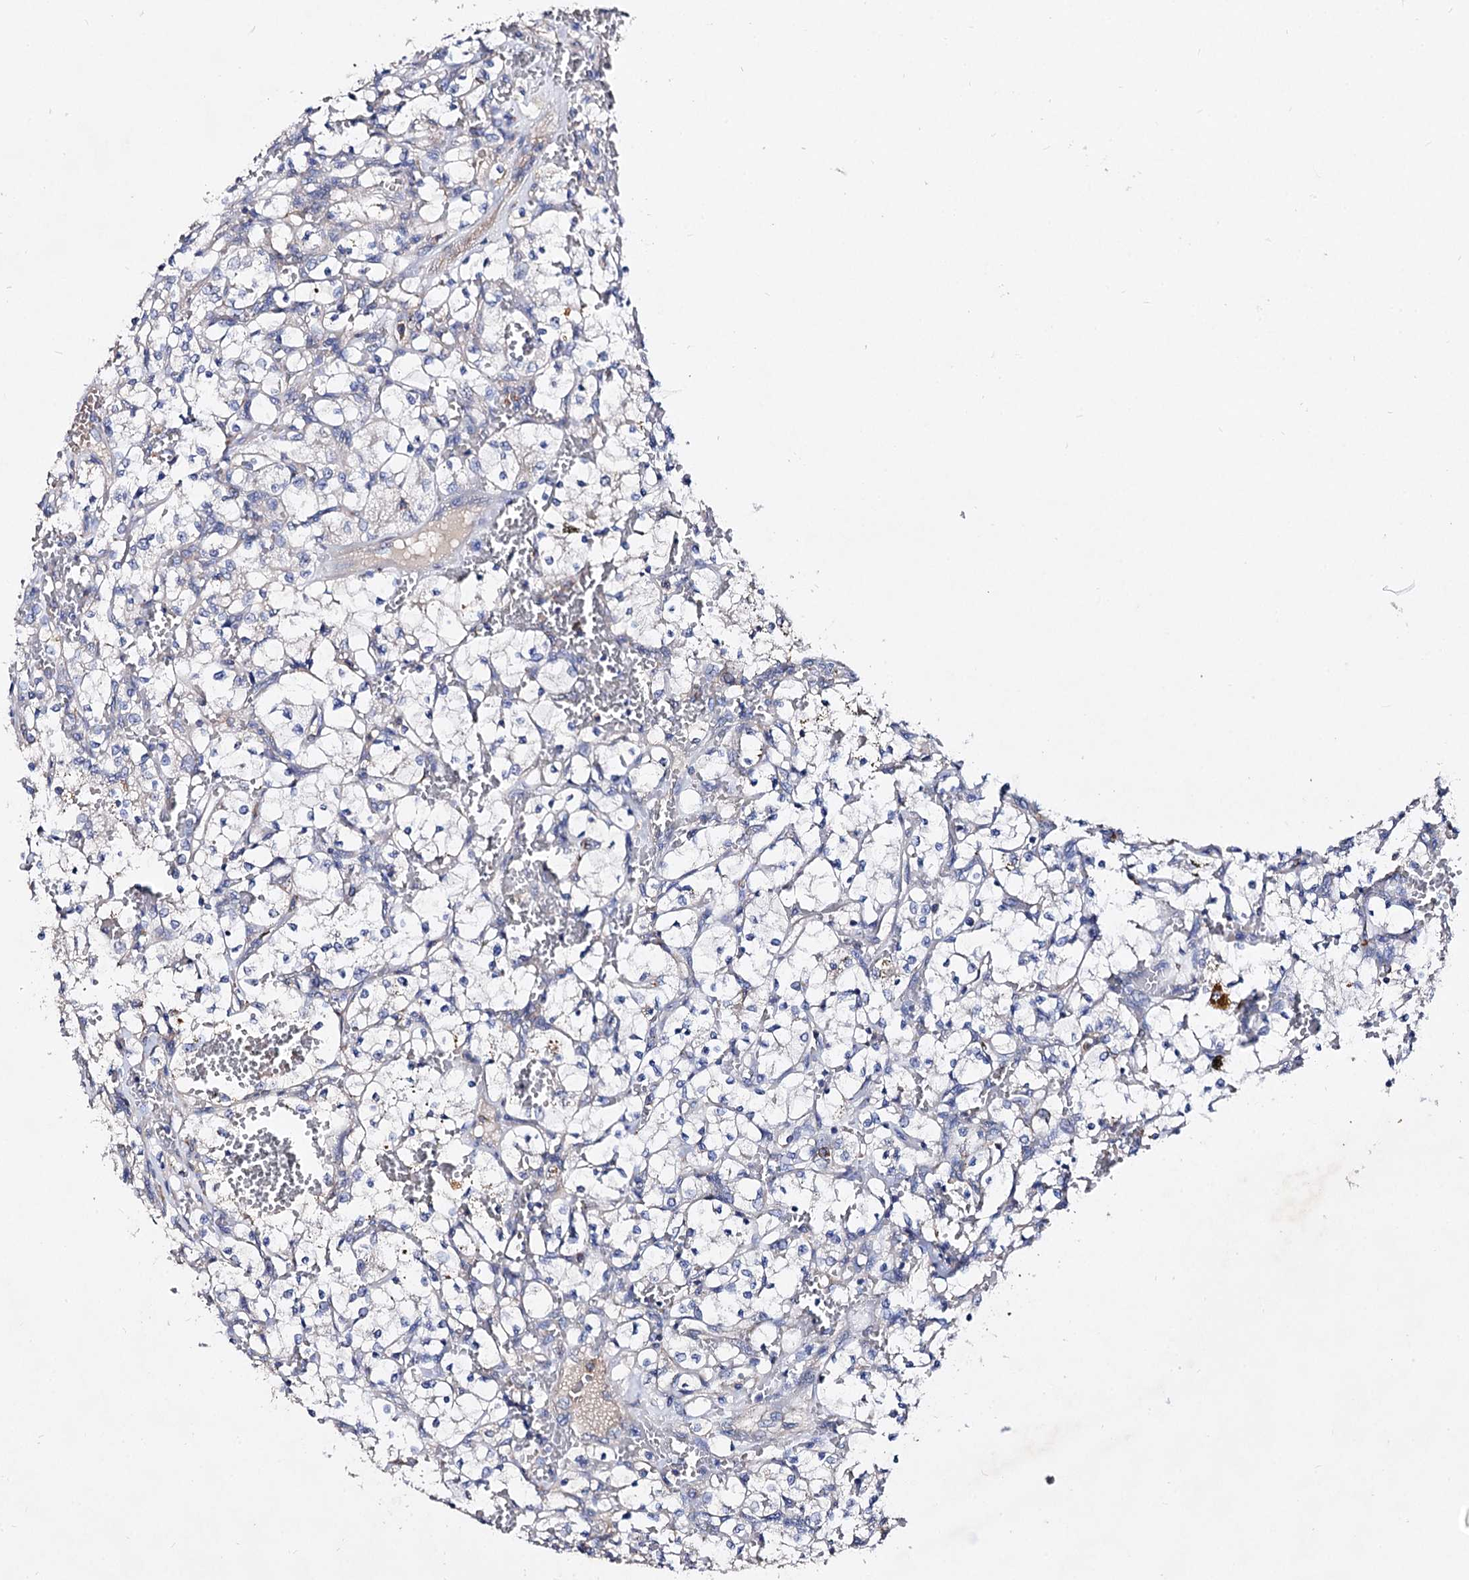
{"staining": {"intensity": "negative", "quantity": "none", "location": "none"}, "tissue": "renal cancer", "cell_type": "Tumor cells", "image_type": "cancer", "snomed": [{"axis": "morphology", "description": "Adenocarcinoma, NOS"}, {"axis": "topography", "description": "Kidney"}], "caption": "This is a histopathology image of immunohistochemistry (IHC) staining of adenocarcinoma (renal), which shows no expression in tumor cells.", "gene": "HVCN1", "patient": {"sex": "female", "age": 69}}